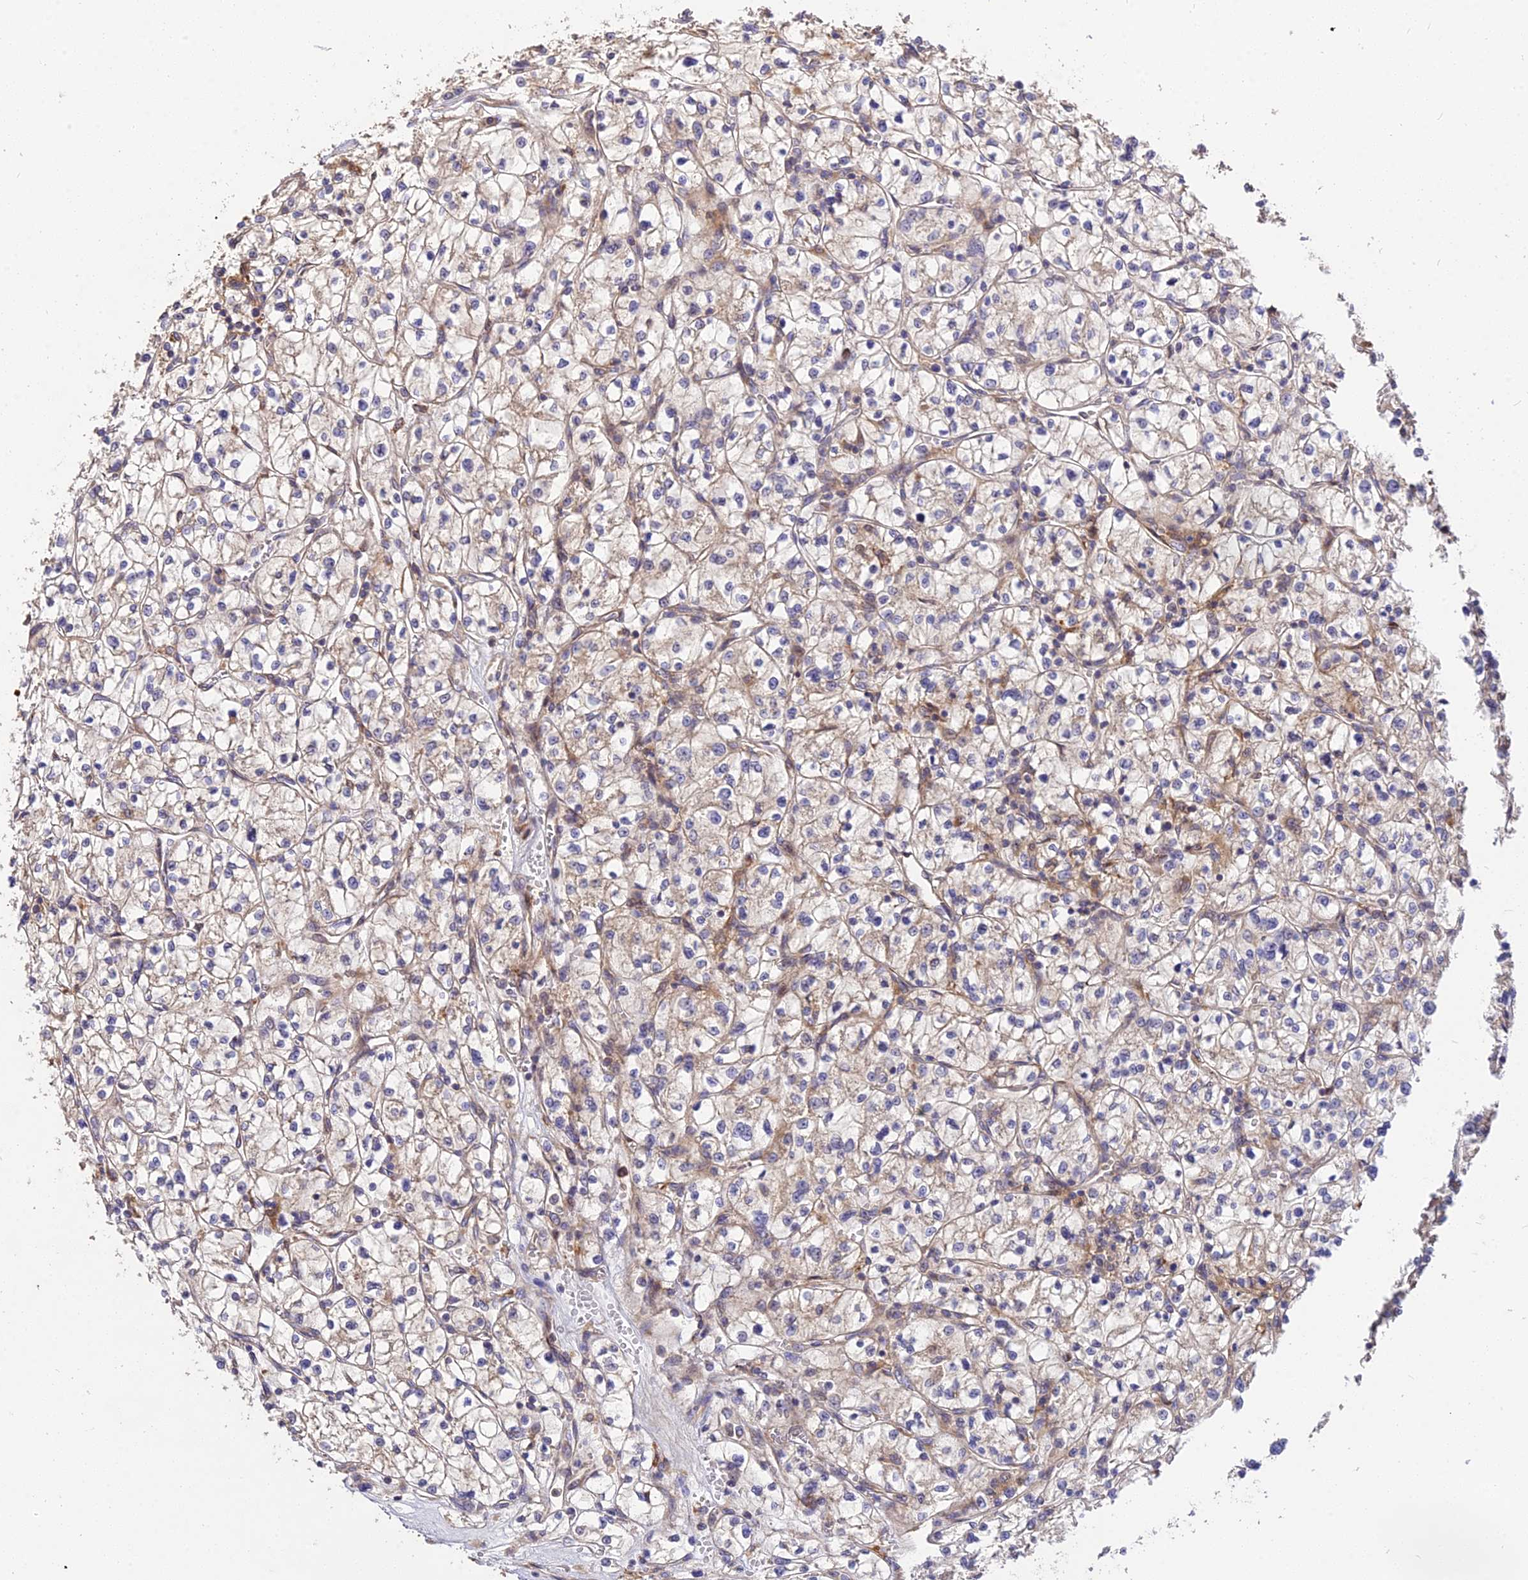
{"staining": {"intensity": "weak", "quantity": "<25%", "location": "cytoplasmic/membranous"}, "tissue": "renal cancer", "cell_type": "Tumor cells", "image_type": "cancer", "snomed": [{"axis": "morphology", "description": "Adenocarcinoma, NOS"}, {"axis": "topography", "description": "Kidney"}], "caption": "The micrograph reveals no staining of tumor cells in renal cancer. (DAB immunohistochemistry visualized using brightfield microscopy, high magnification).", "gene": "ROCK1", "patient": {"sex": "female", "age": 64}}